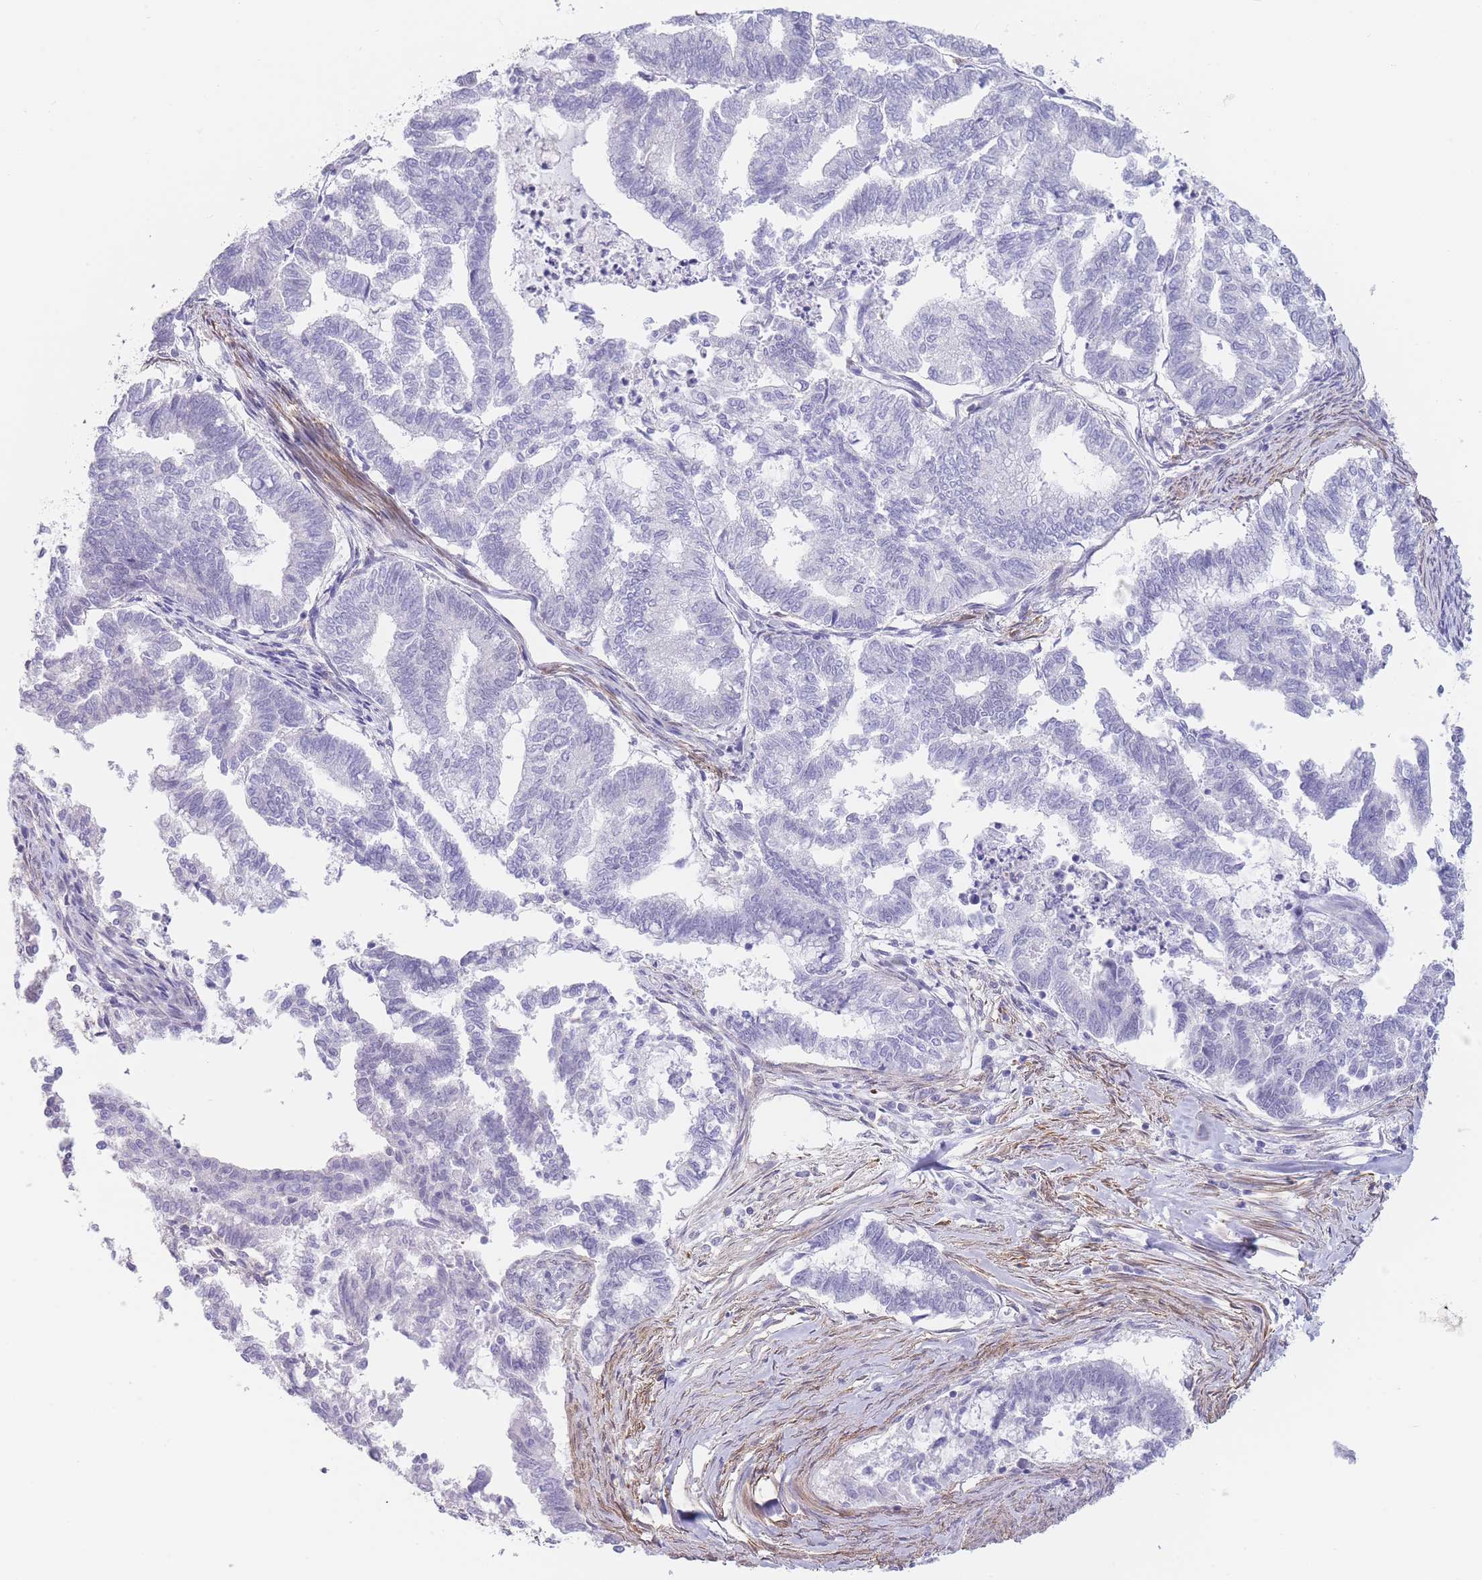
{"staining": {"intensity": "negative", "quantity": "none", "location": "none"}, "tissue": "endometrial cancer", "cell_type": "Tumor cells", "image_type": "cancer", "snomed": [{"axis": "morphology", "description": "Adenocarcinoma, NOS"}, {"axis": "topography", "description": "Endometrium"}], "caption": "High magnification brightfield microscopy of endometrial cancer stained with DAB (3,3'-diaminobenzidine) (brown) and counterstained with hematoxylin (blue): tumor cells show no significant expression.", "gene": "ASAP3", "patient": {"sex": "female", "age": 79}}